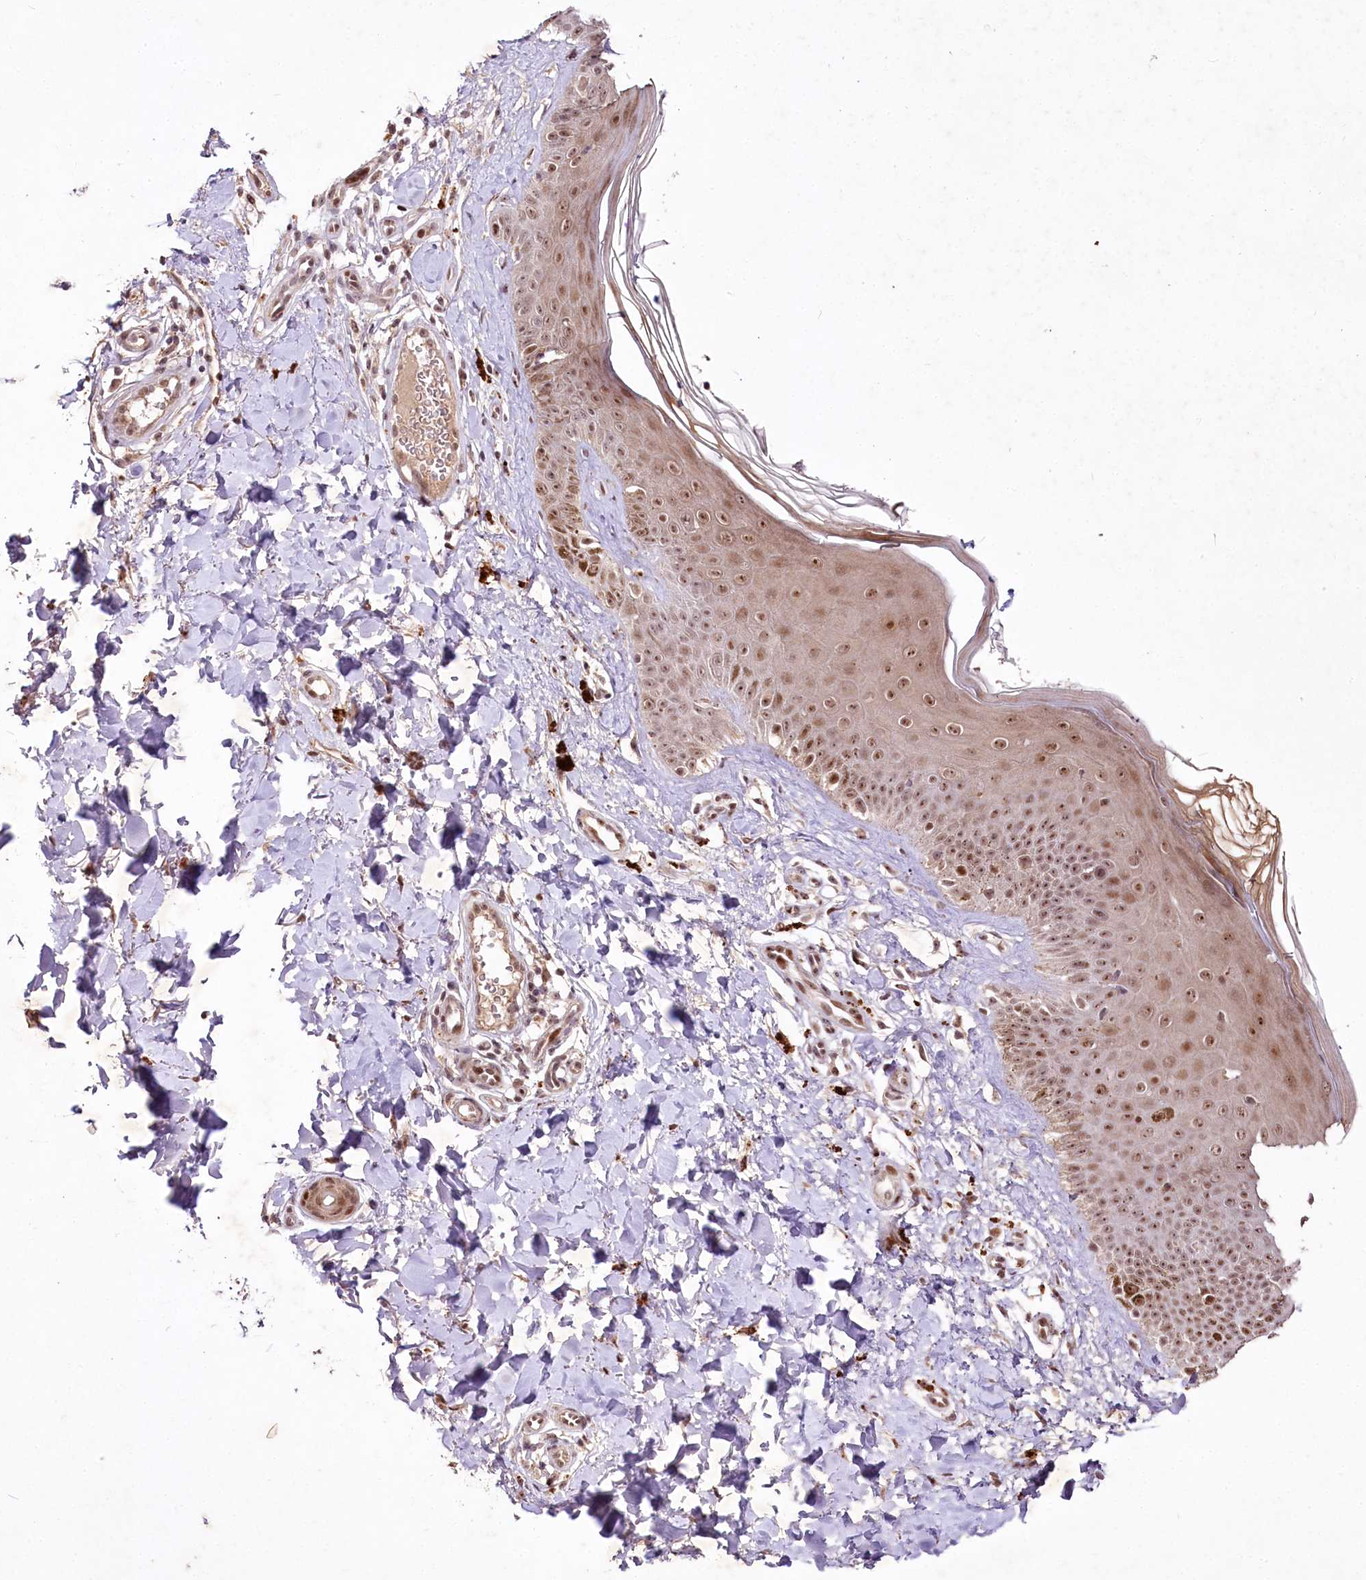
{"staining": {"intensity": "moderate", "quantity": ">75%", "location": "nuclear"}, "tissue": "skin", "cell_type": "Fibroblasts", "image_type": "normal", "snomed": [{"axis": "morphology", "description": "Normal tissue, NOS"}, {"axis": "topography", "description": "Skin"}], "caption": "Immunohistochemical staining of benign skin displays >75% levels of moderate nuclear protein expression in approximately >75% of fibroblasts.", "gene": "DMP1", "patient": {"sex": "male", "age": 52}}